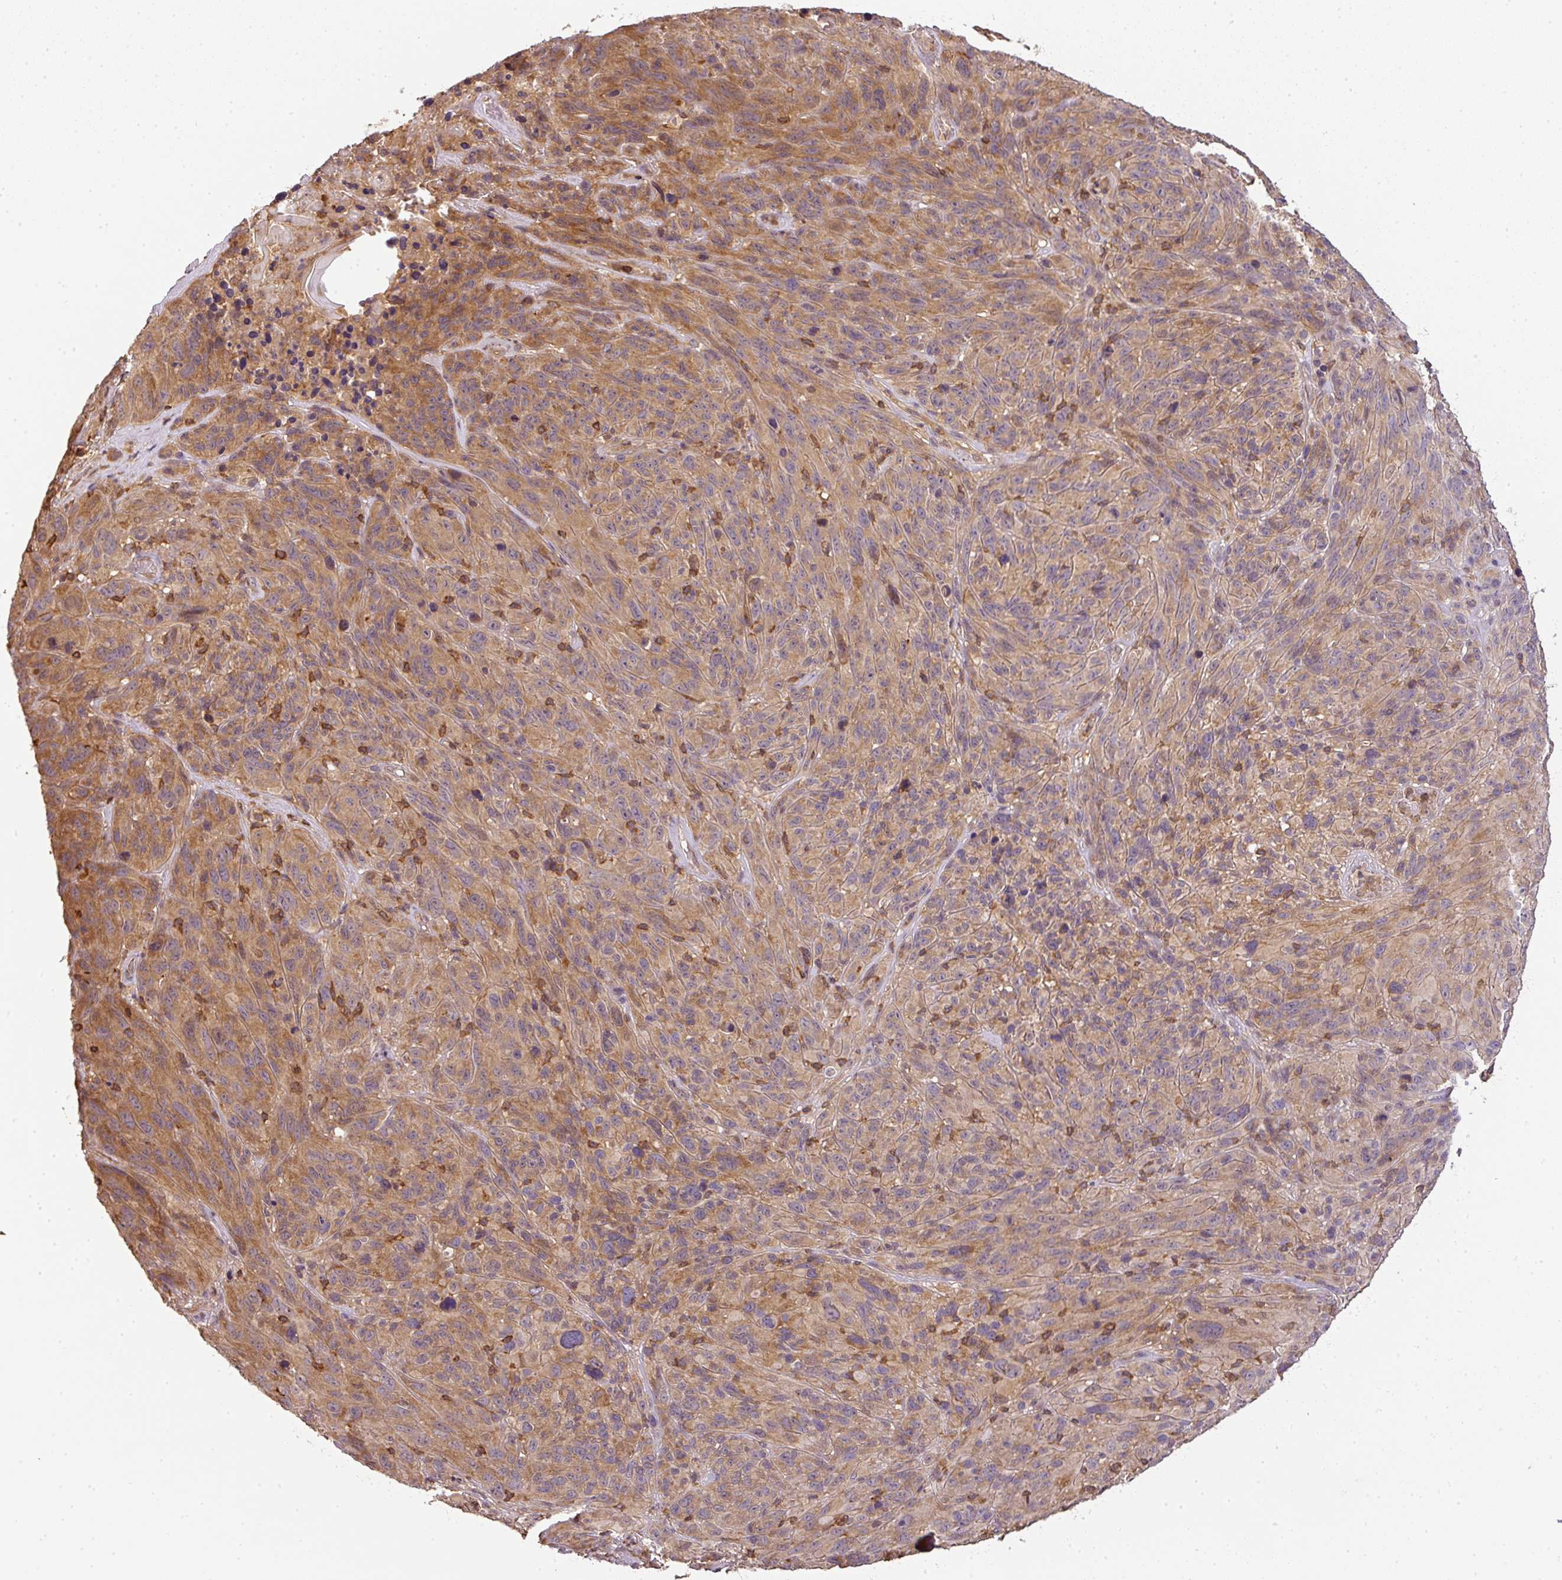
{"staining": {"intensity": "moderate", "quantity": ">75%", "location": "cytoplasmic/membranous"}, "tissue": "melanoma", "cell_type": "Tumor cells", "image_type": "cancer", "snomed": [{"axis": "morphology", "description": "Malignant melanoma, NOS"}, {"axis": "topography", "description": "Skin of head"}], "caption": "An immunohistochemistry histopathology image of neoplastic tissue is shown. Protein staining in brown highlights moderate cytoplasmic/membranous positivity in malignant melanoma within tumor cells.", "gene": "TCL1B", "patient": {"sex": "male", "age": 96}}